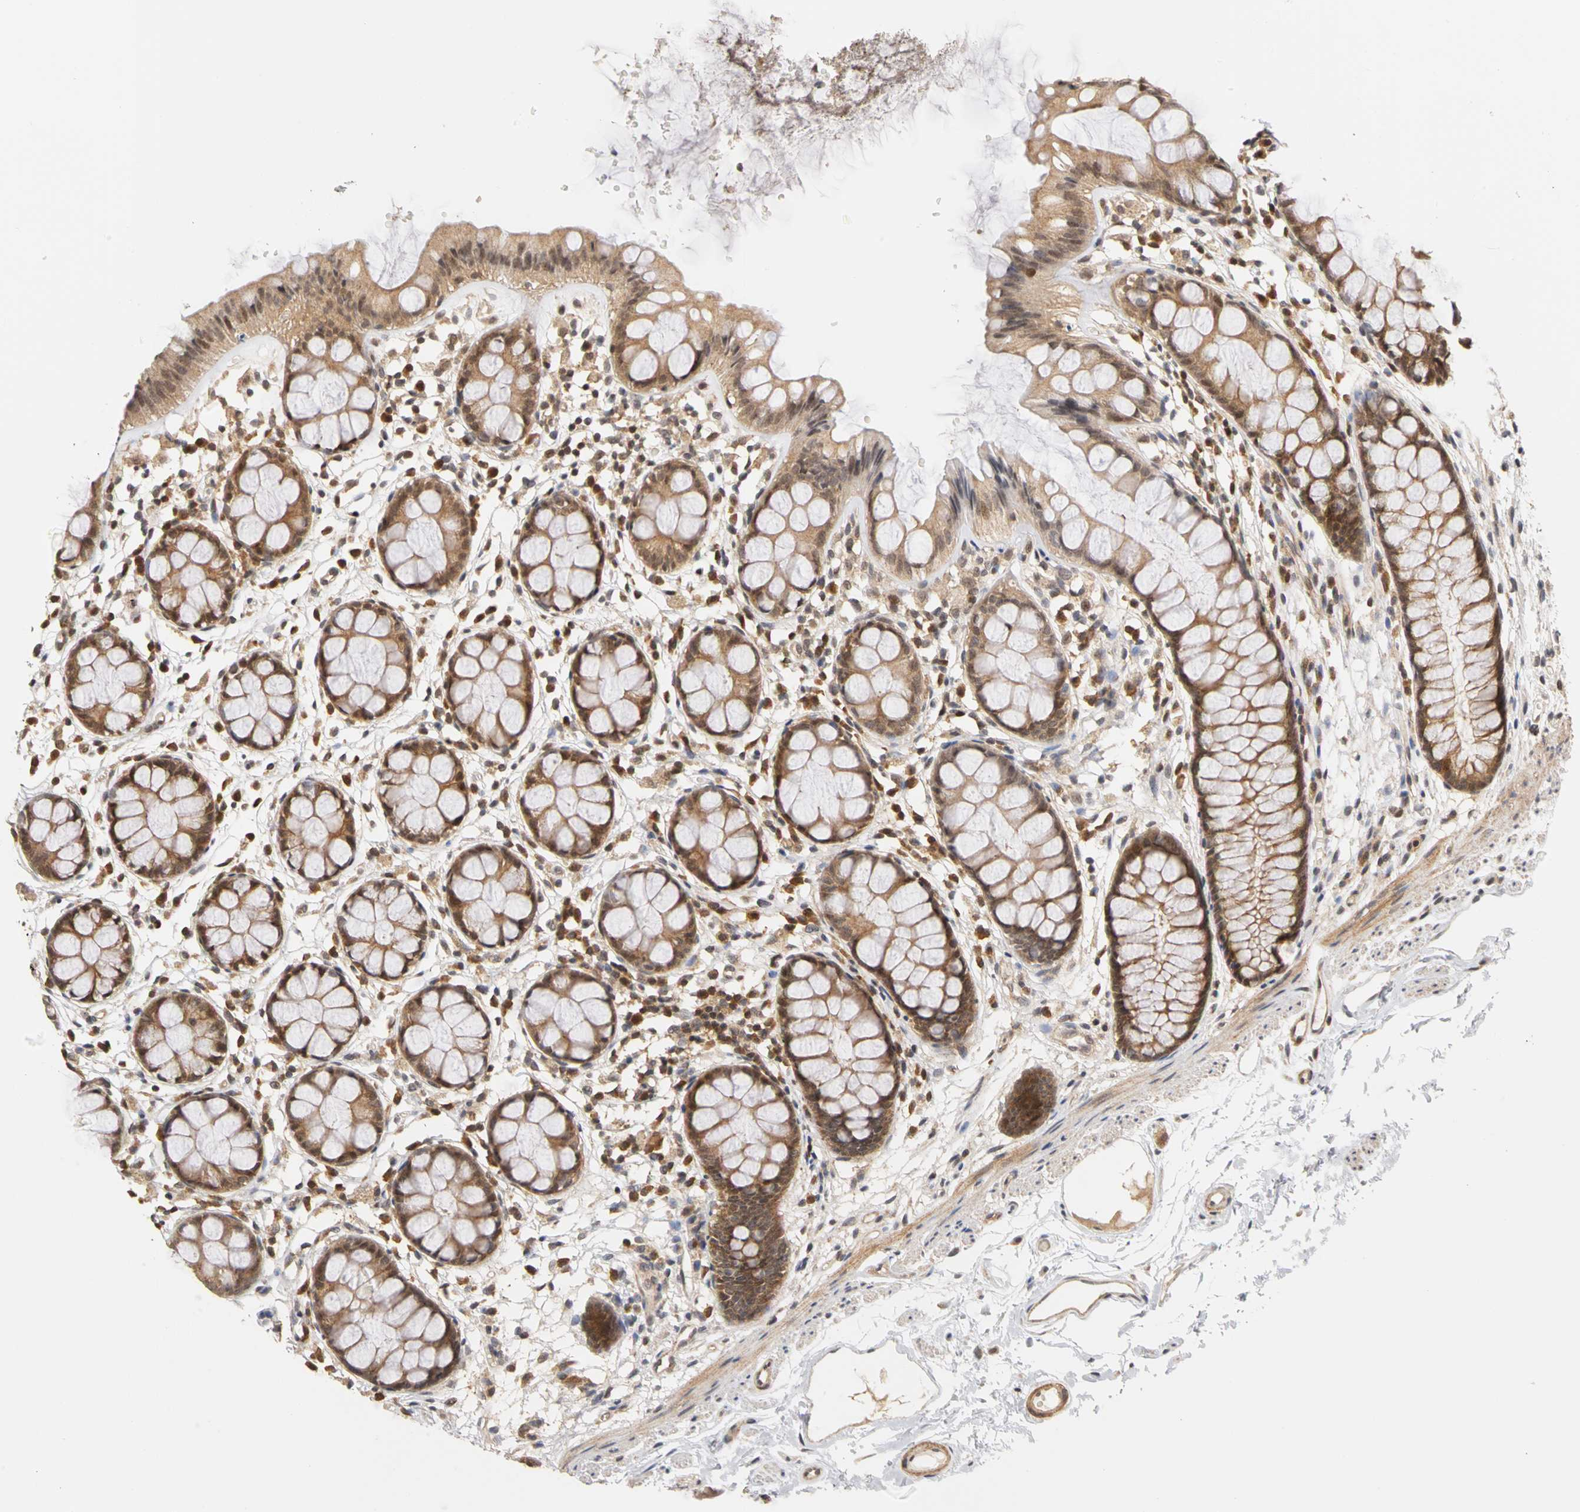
{"staining": {"intensity": "strong", "quantity": ">75%", "location": "cytoplasmic/membranous,nuclear"}, "tissue": "rectum", "cell_type": "Glandular cells", "image_type": "normal", "snomed": [{"axis": "morphology", "description": "Normal tissue, NOS"}, {"axis": "topography", "description": "Rectum"}], "caption": "Immunohistochemical staining of benign rectum shows strong cytoplasmic/membranous,nuclear protein positivity in approximately >75% of glandular cells.", "gene": "UBE2M", "patient": {"sex": "female", "age": 66}}